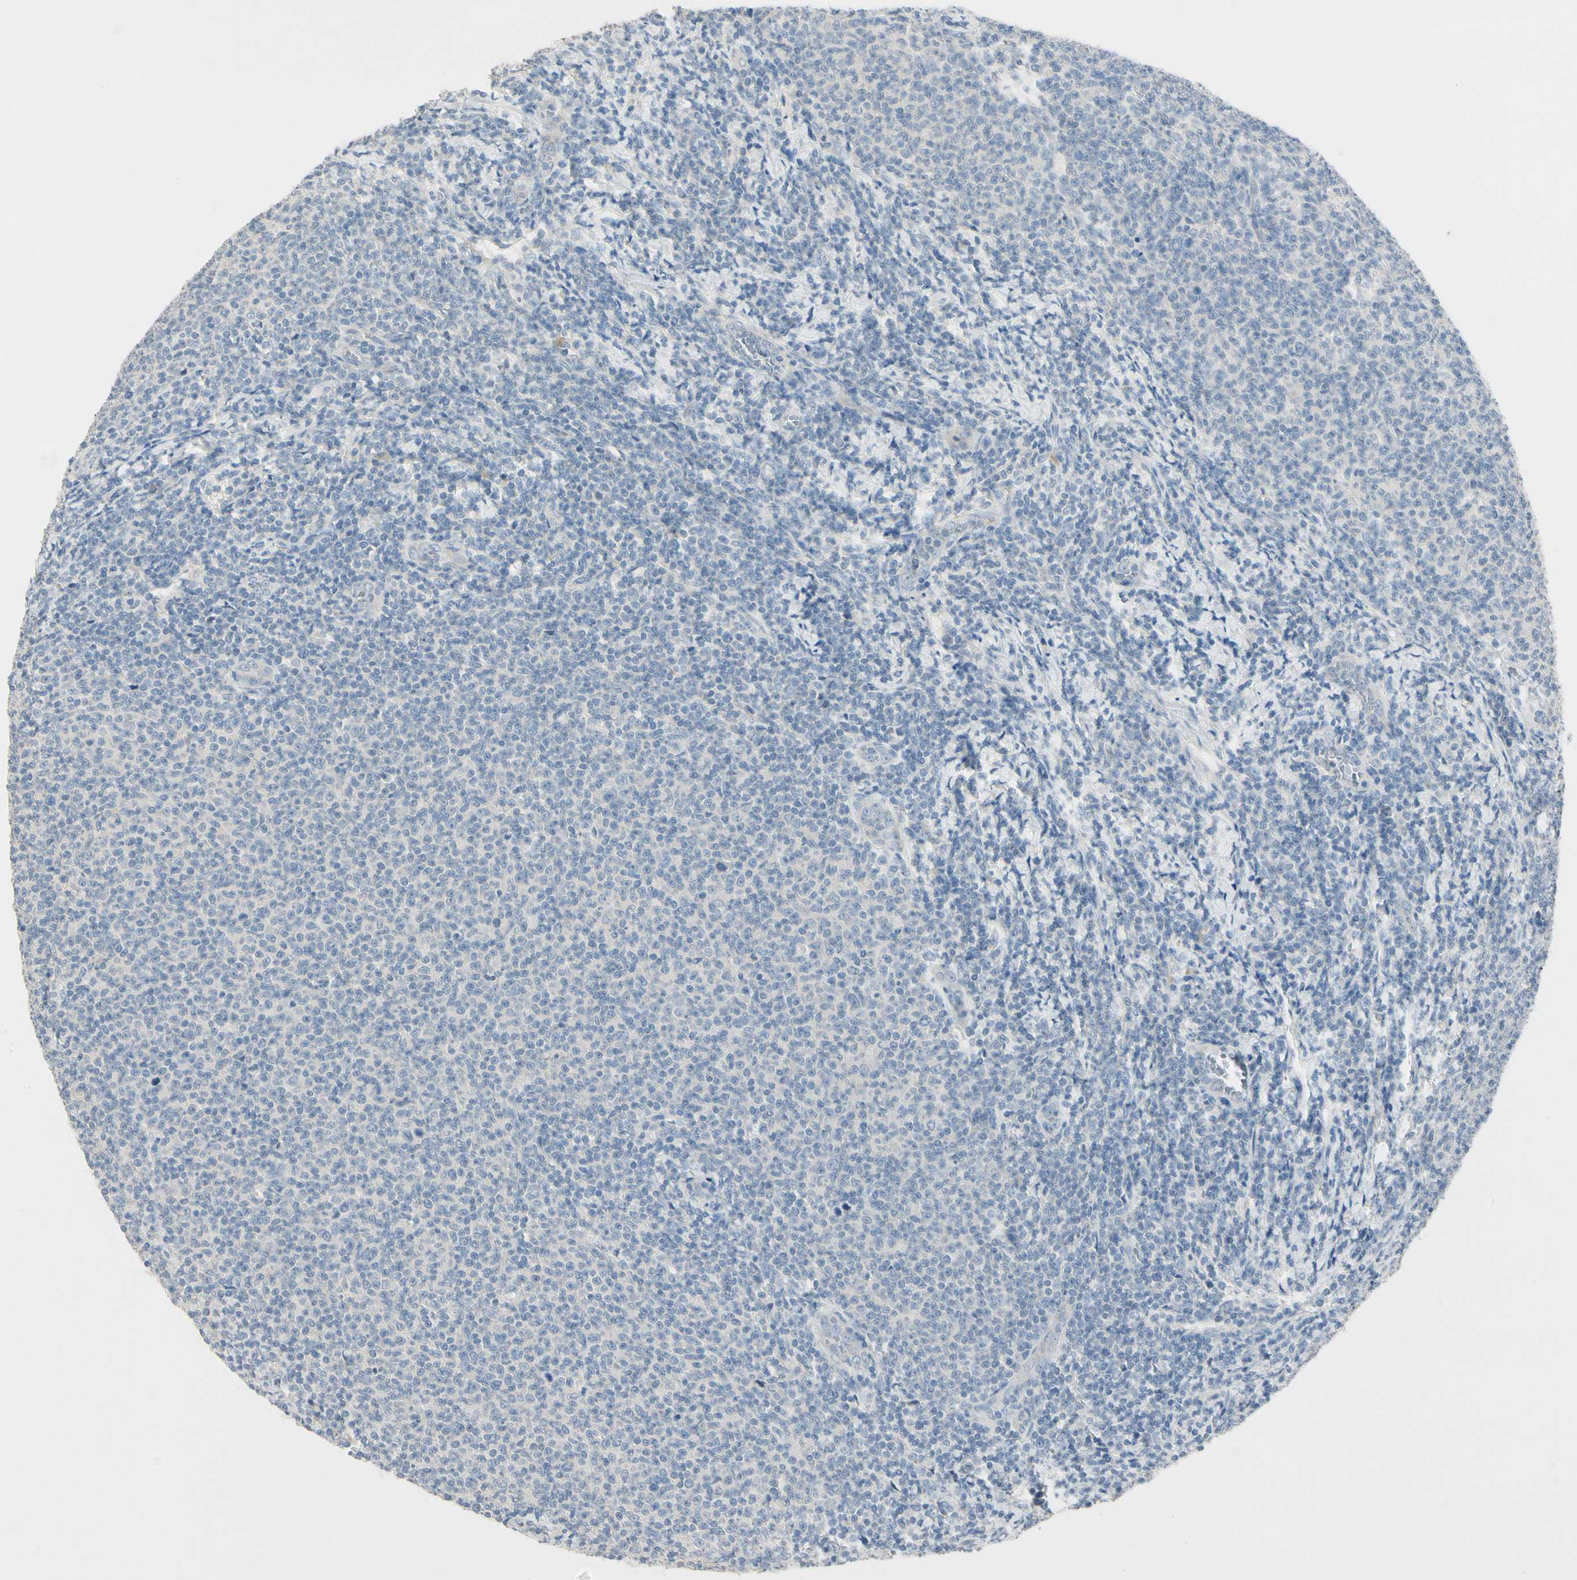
{"staining": {"intensity": "negative", "quantity": "none", "location": "none"}, "tissue": "lymphoma", "cell_type": "Tumor cells", "image_type": "cancer", "snomed": [{"axis": "morphology", "description": "Malignant lymphoma, non-Hodgkin's type, Low grade"}, {"axis": "topography", "description": "Lymph node"}], "caption": "Human low-grade malignant lymphoma, non-Hodgkin's type stained for a protein using immunohistochemistry (IHC) reveals no positivity in tumor cells.", "gene": "PRSS21", "patient": {"sex": "male", "age": 66}}